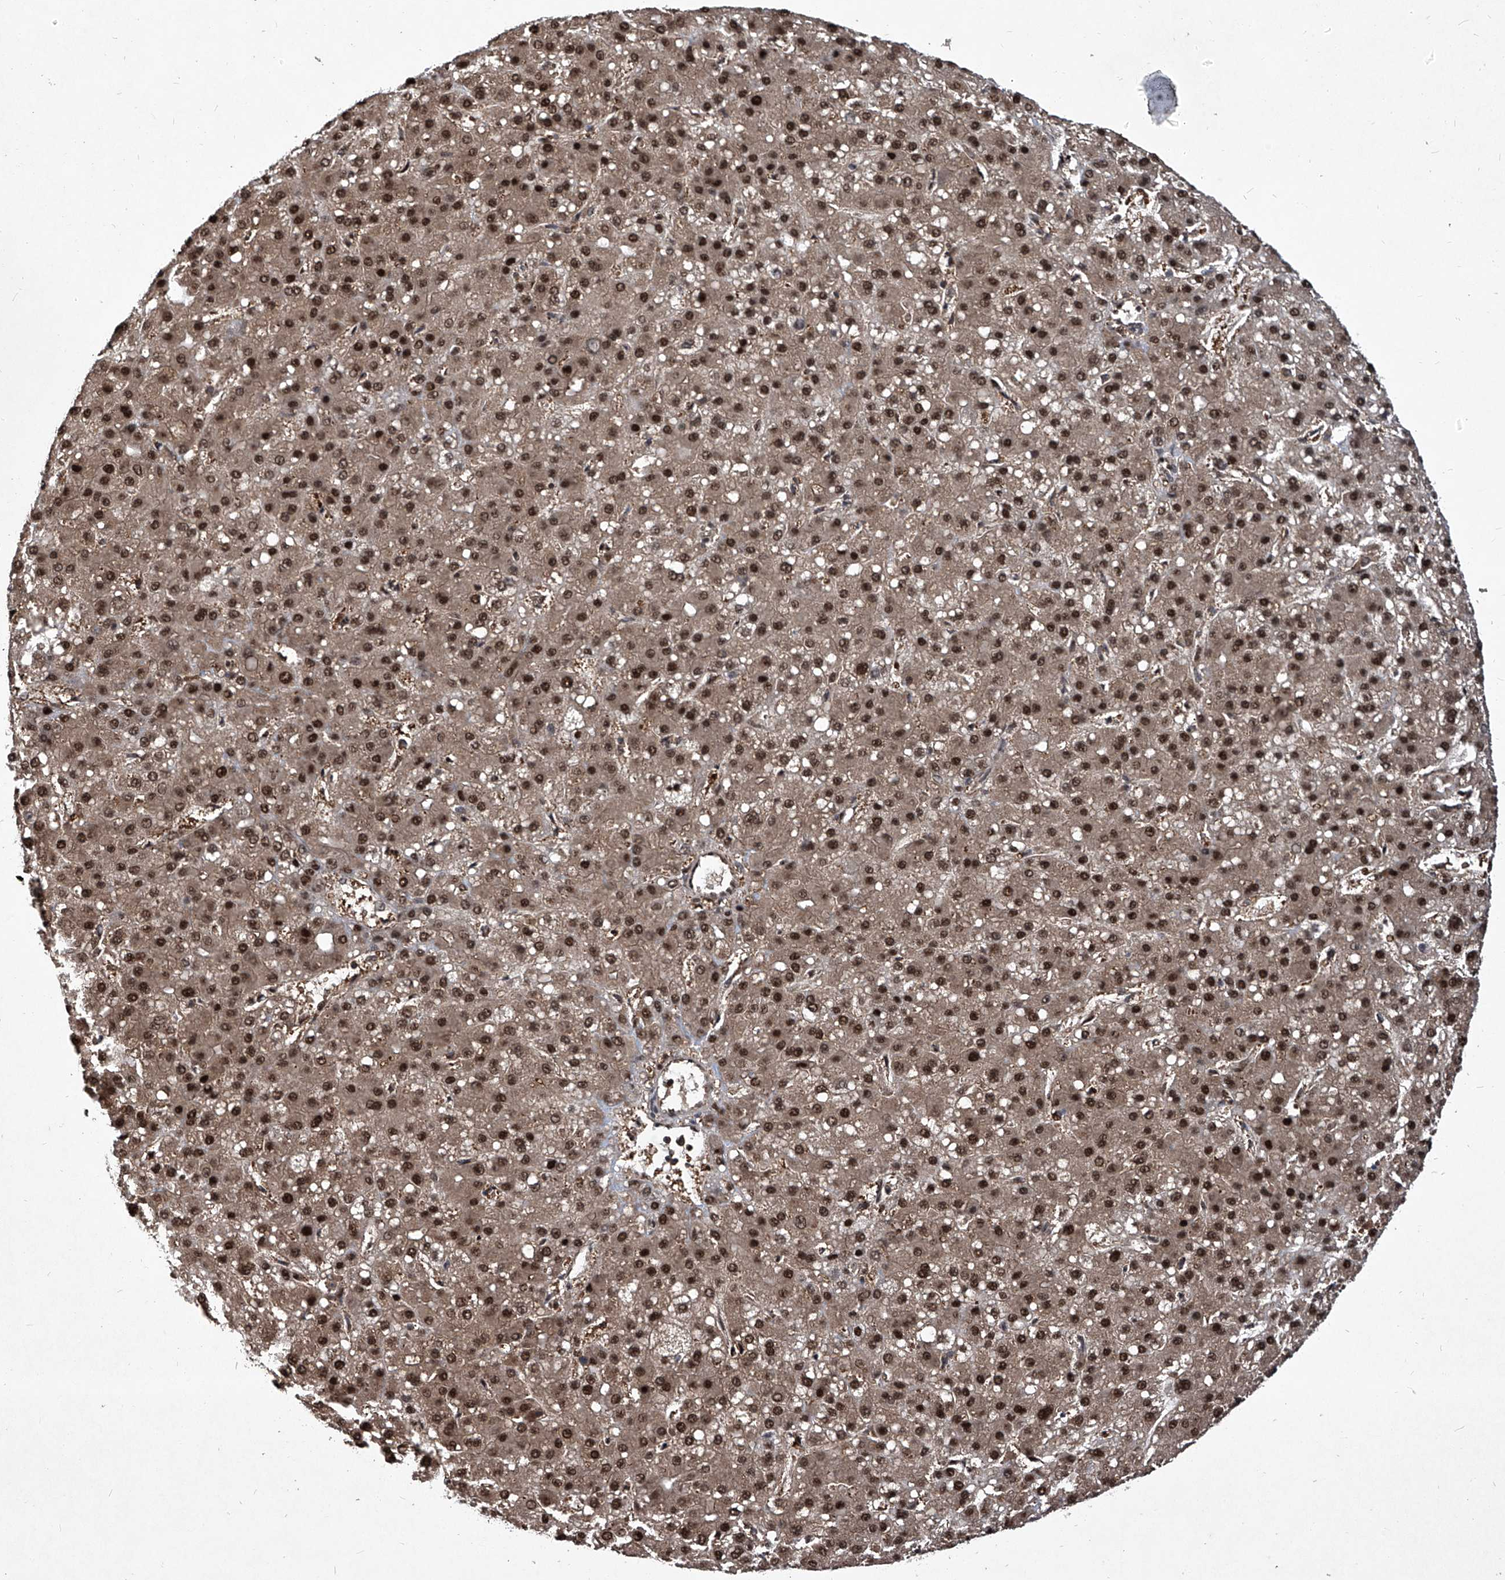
{"staining": {"intensity": "strong", "quantity": ">75%", "location": "nuclear"}, "tissue": "liver cancer", "cell_type": "Tumor cells", "image_type": "cancer", "snomed": [{"axis": "morphology", "description": "Carcinoma, Hepatocellular, NOS"}, {"axis": "topography", "description": "Liver"}], "caption": "Protein expression analysis of human liver cancer reveals strong nuclear positivity in approximately >75% of tumor cells.", "gene": "PSMB1", "patient": {"sex": "male", "age": 67}}